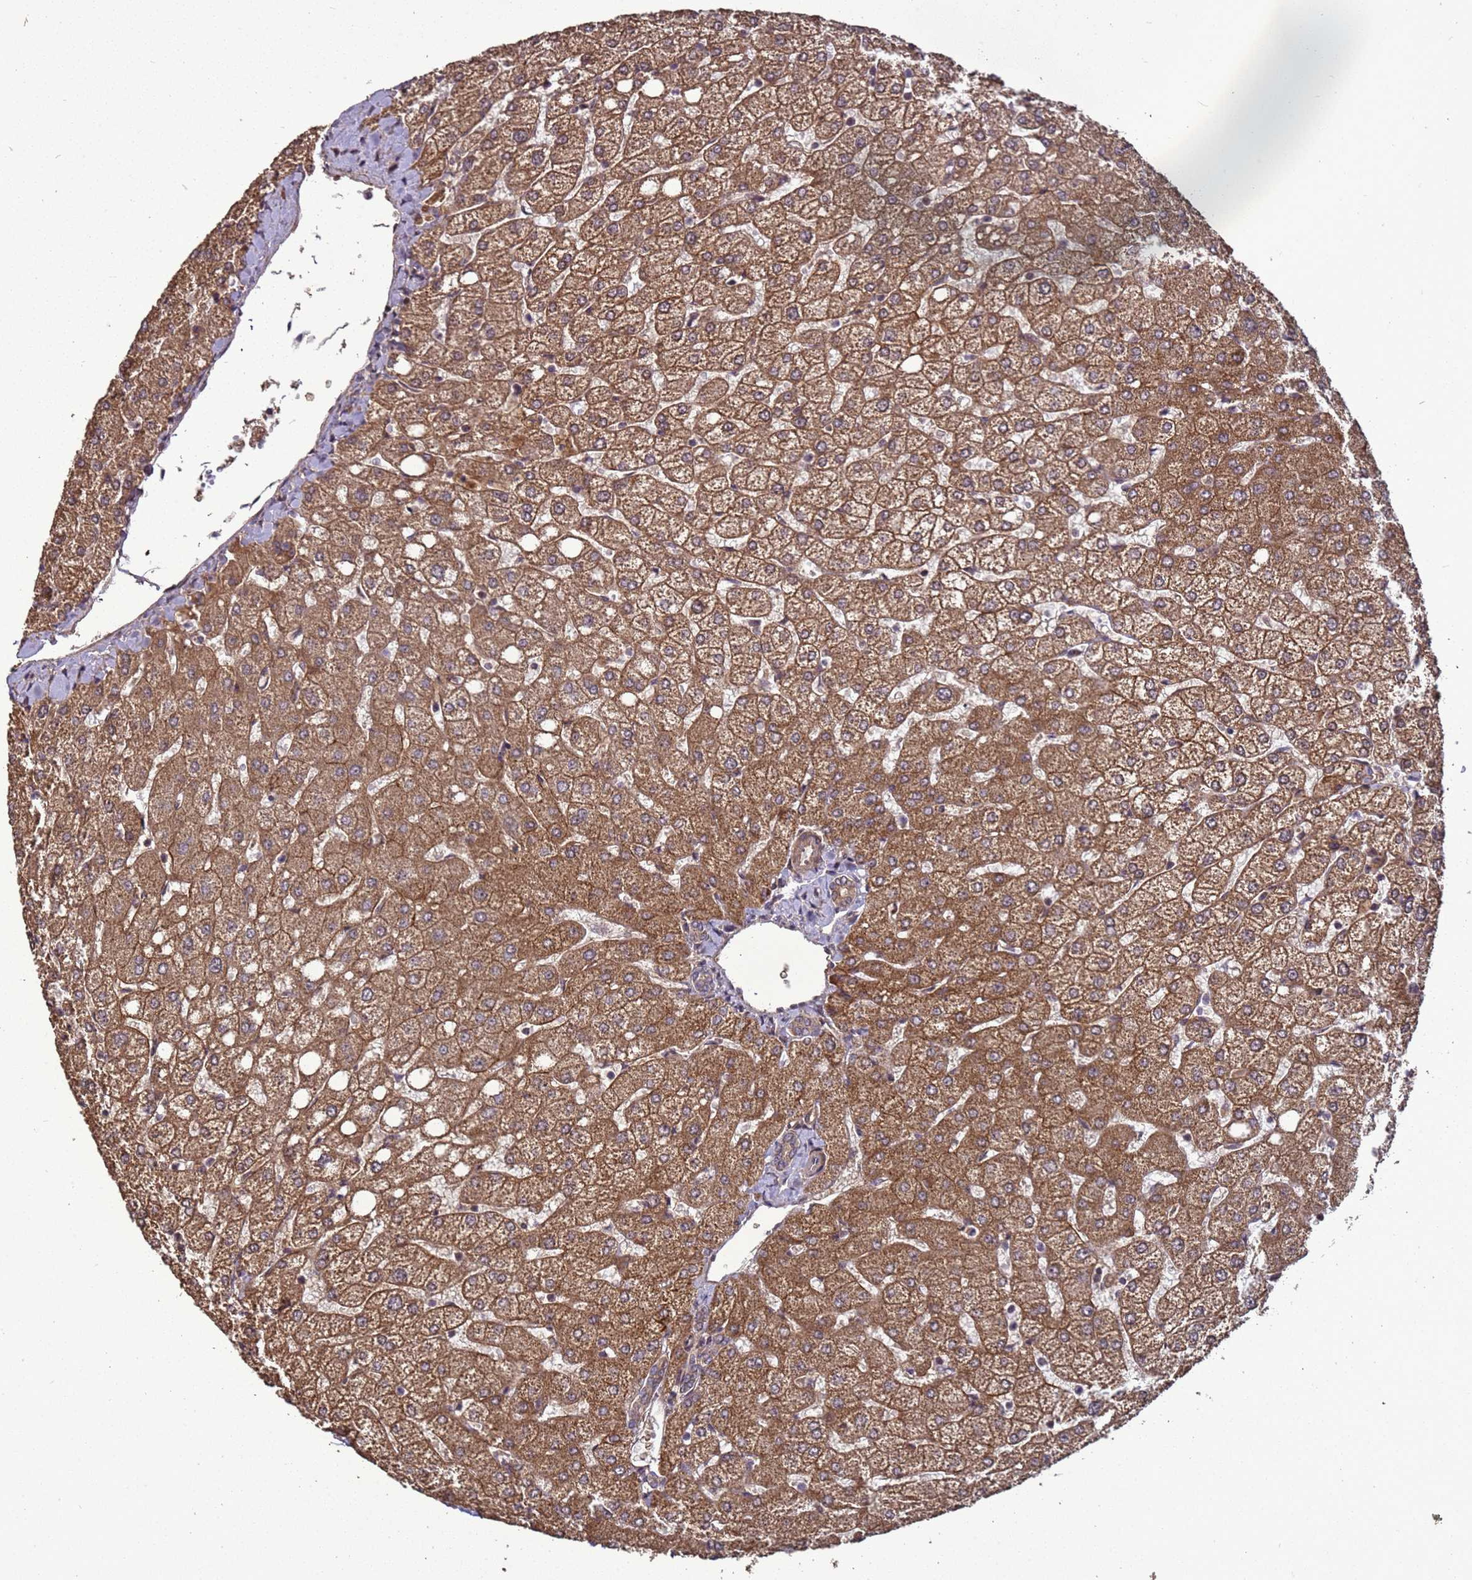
{"staining": {"intensity": "moderate", "quantity": ">75%", "location": "cytoplasmic/membranous"}, "tissue": "liver", "cell_type": "Cholangiocytes", "image_type": "normal", "snomed": [{"axis": "morphology", "description": "Normal tissue, NOS"}, {"axis": "topography", "description": "Liver"}], "caption": "A high-resolution micrograph shows IHC staining of benign liver, which displays moderate cytoplasmic/membranous expression in about >75% of cholangiocytes.", "gene": "CRBN", "patient": {"sex": "female", "age": 54}}